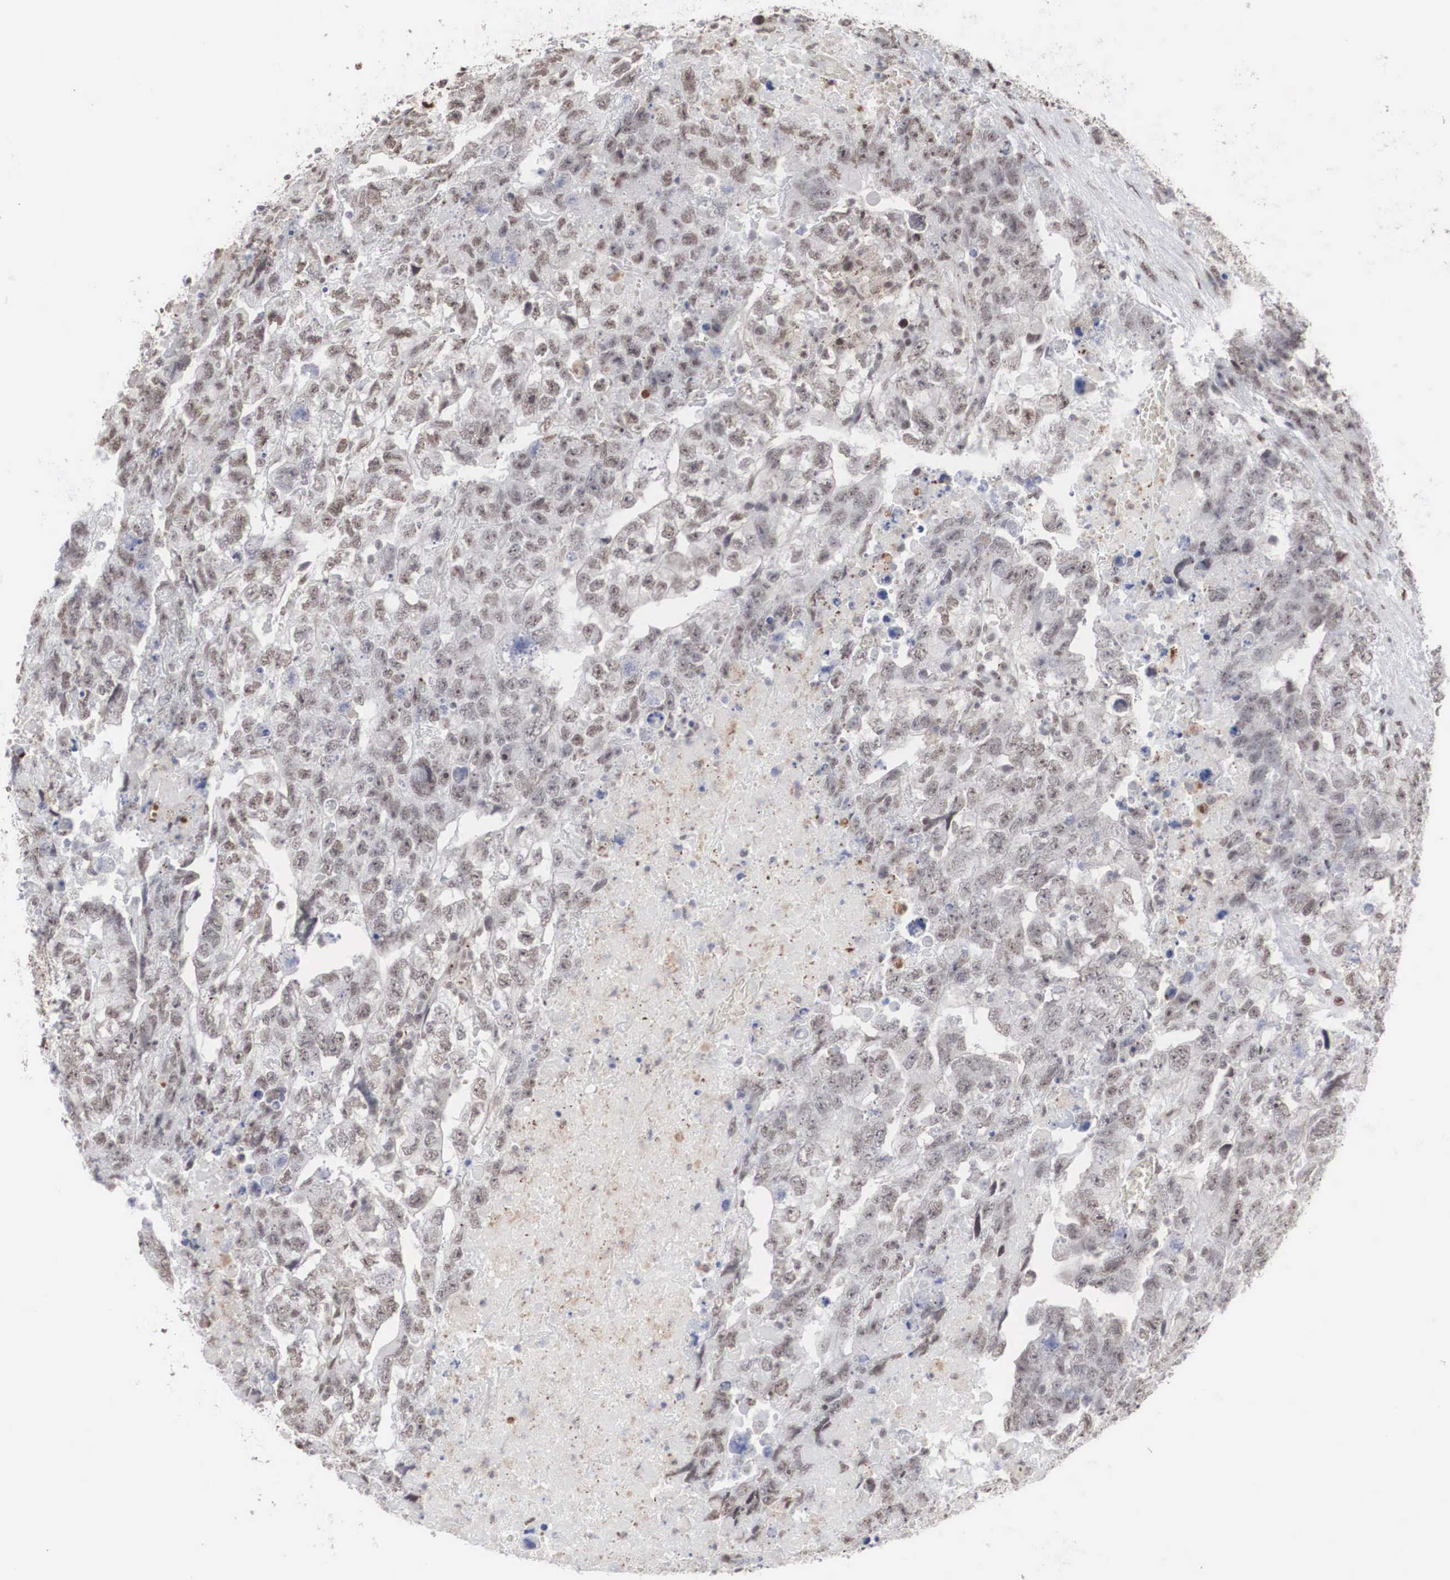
{"staining": {"intensity": "negative", "quantity": "none", "location": "none"}, "tissue": "testis cancer", "cell_type": "Tumor cells", "image_type": "cancer", "snomed": [{"axis": "morphology", "description": "Carcinoma, Embryonal, NOS"}, {"axis": "topography", "description": "Testis"}], "caption": "Immunohistochemical staining of testis embryonal carcinoma reveals no significant positivity in tumor cells.", "gene": "AUTS2", "patient": {"sex": "male", "age": 36}}